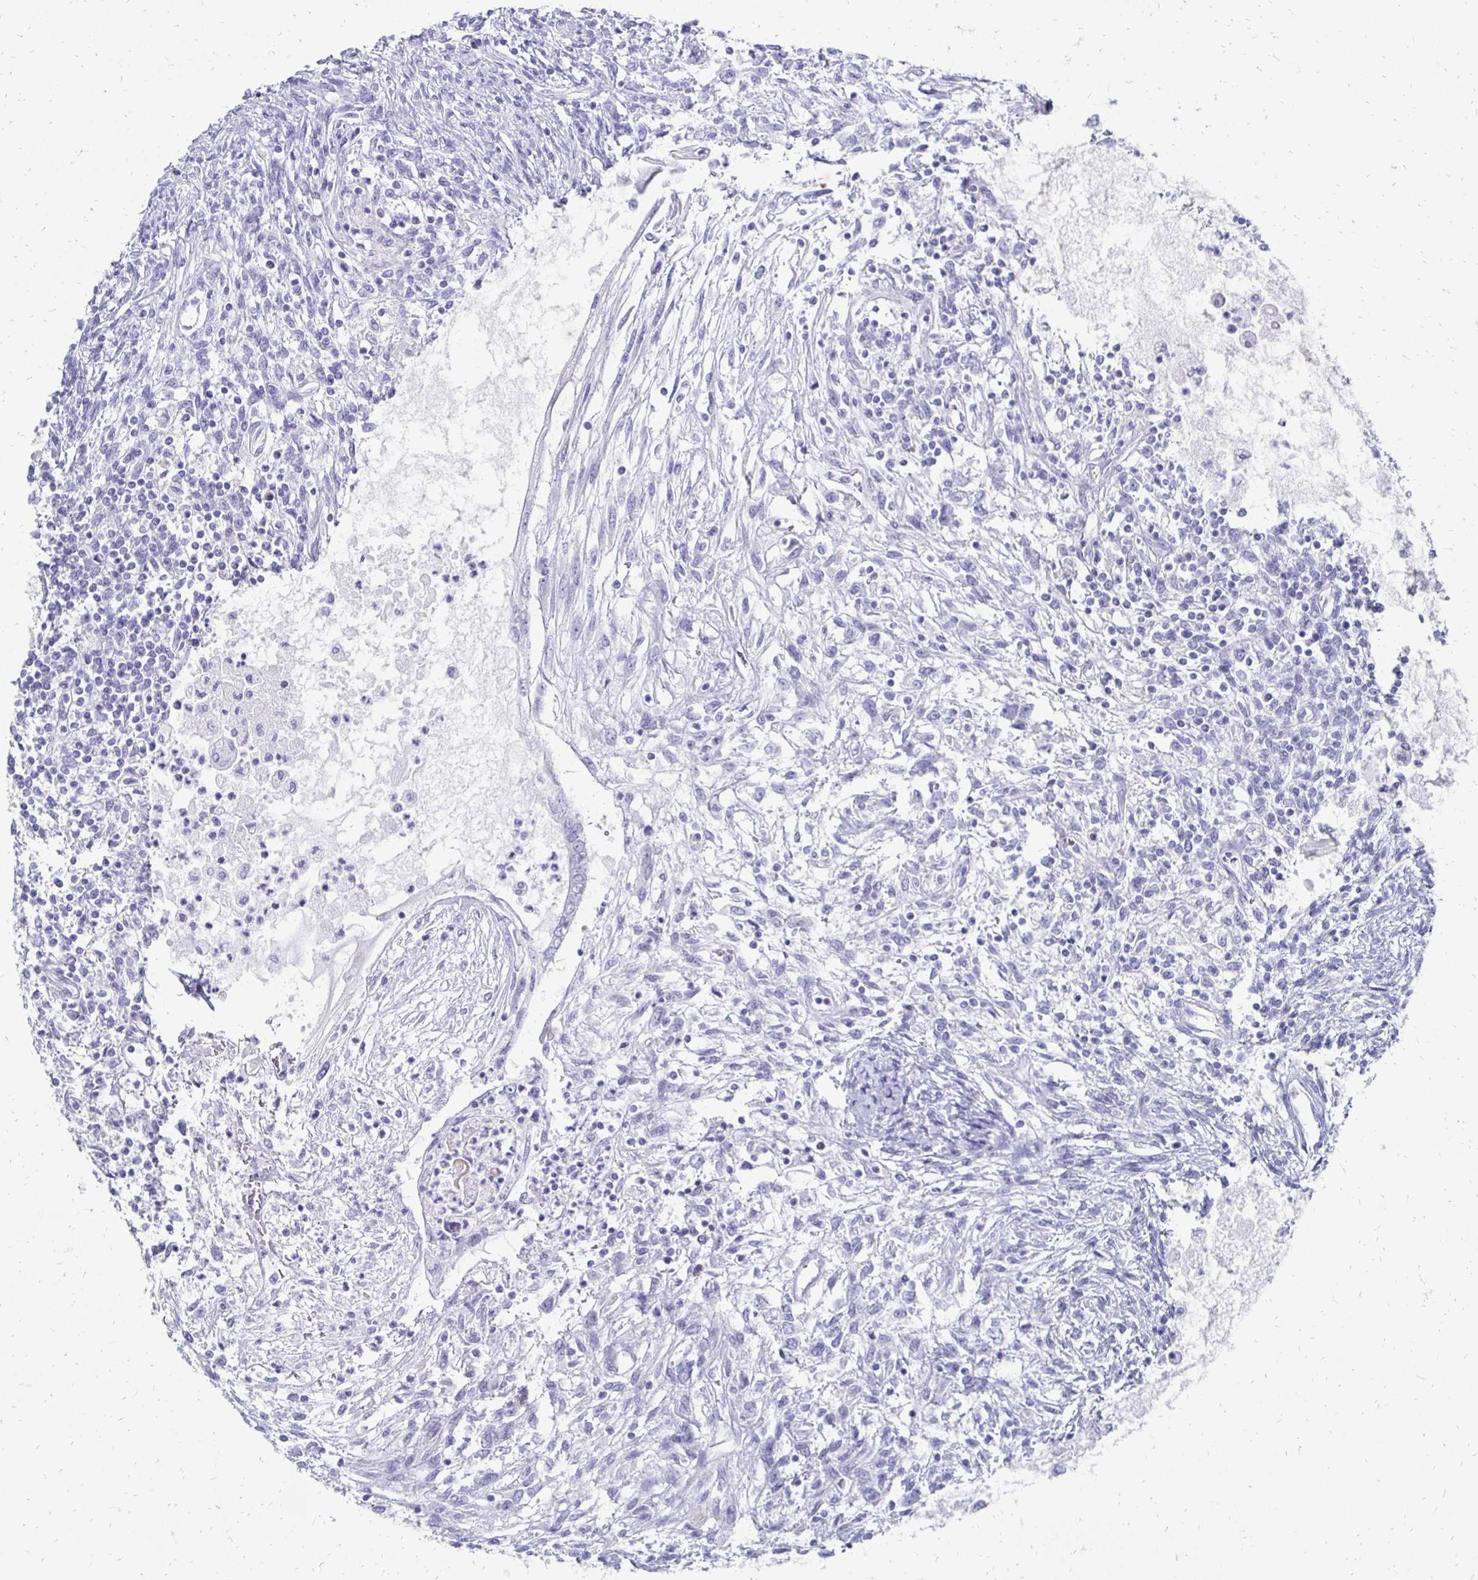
{"staining": {"intensity": "negative", "quantity": "none", "location": "none"}, "tissue": "testis cancer", "cell_type": "Tumor cells", "image_type": "cancer", "snomed": [{"axis": "morphology", "description": "Carcinoma, Embryonal, NOS"}, {"axis": "topography", "description": "Testis"}], "caption": "The image reveals no significant positivity in tumor cells of embryonal carcinoma (testis).", "gene": "SYCP3", "patient": {"sex": "male", "age": 37}}